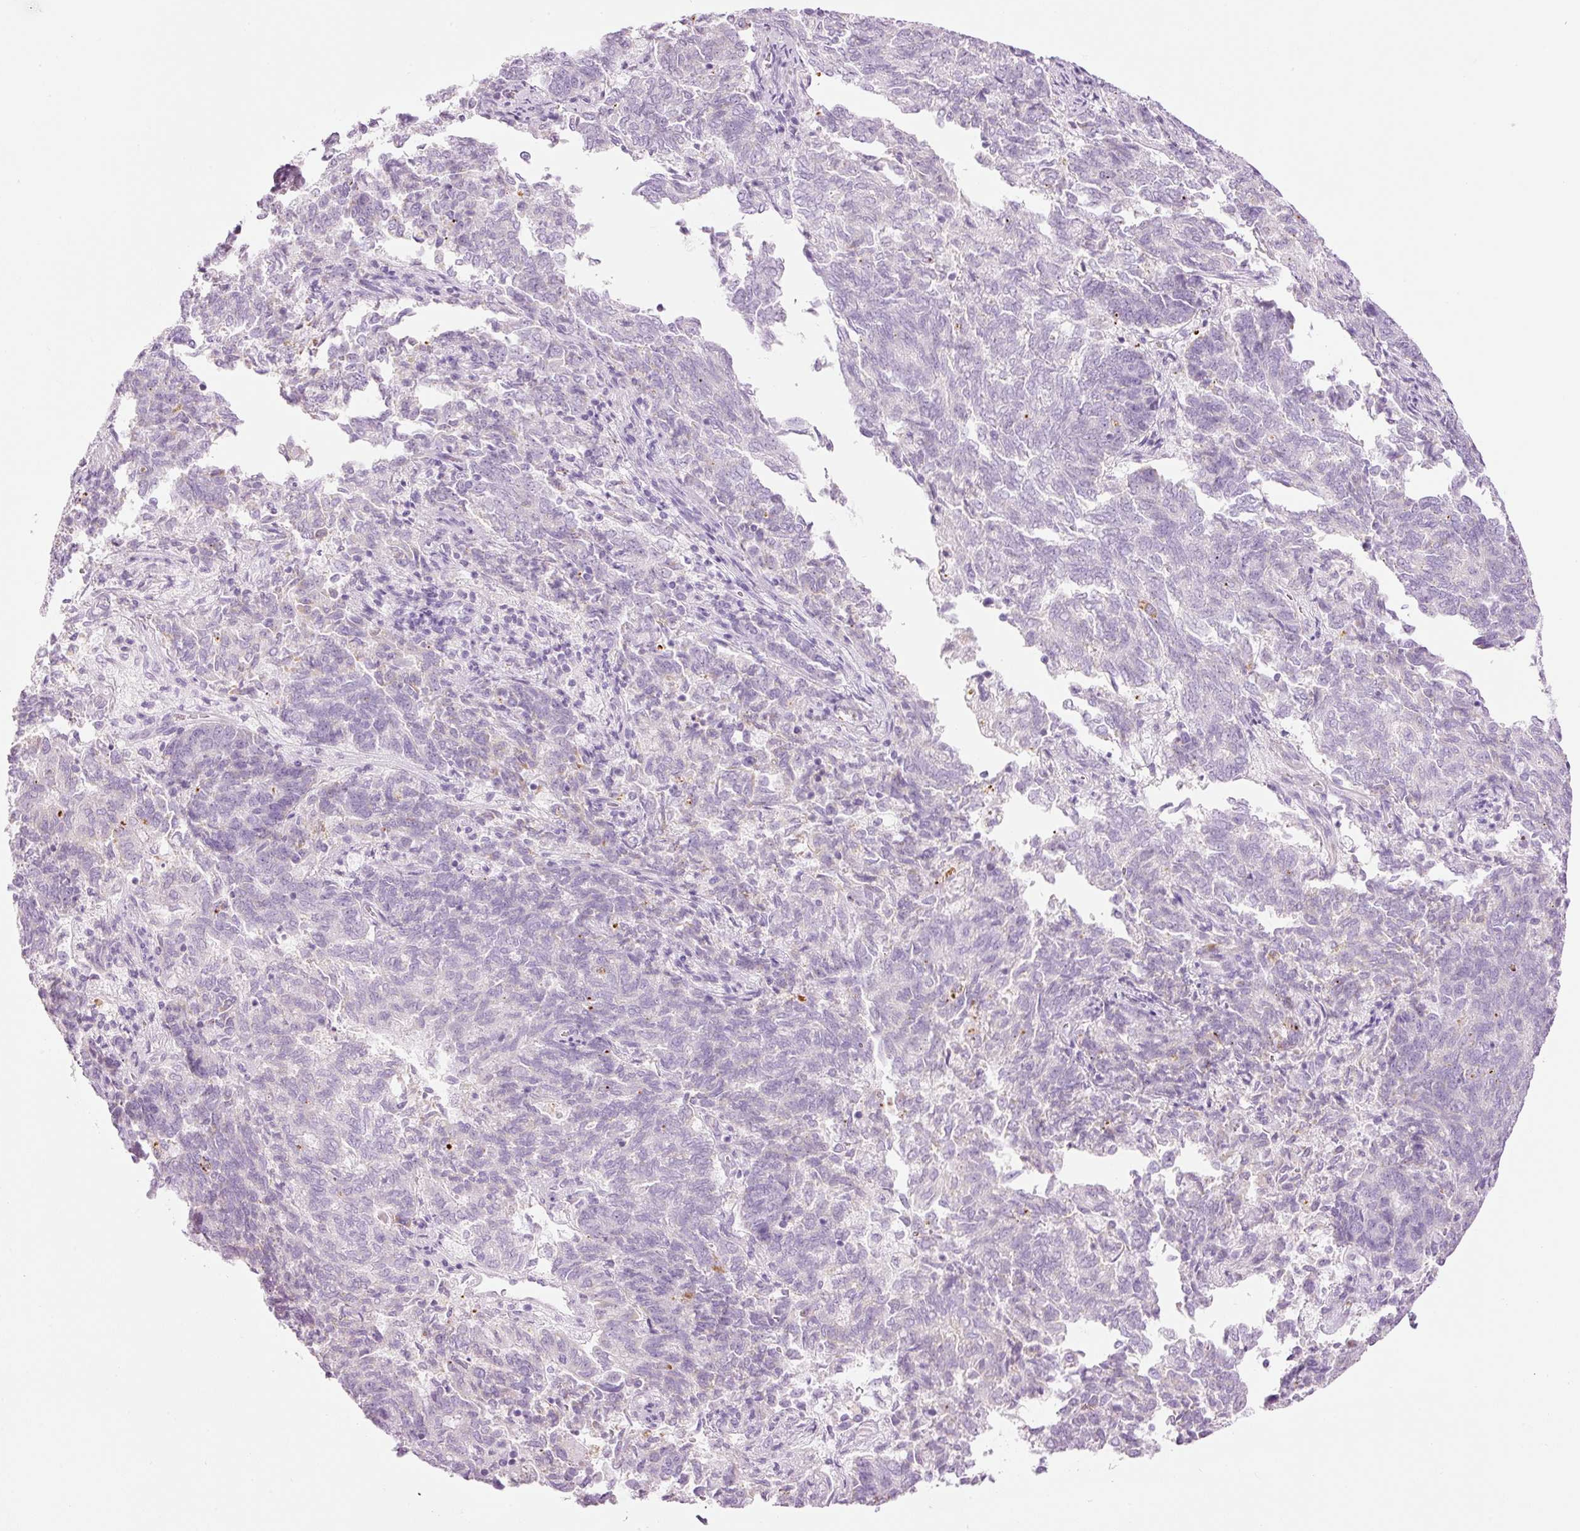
{"staining": {"intensity": "negative", "quantity": "none", "location": "none"}, "tissue": "endometrial cancer", "cell_type": "Tumor cells", "image_type": "cancer", "snomed": [{"axis": "morphology", "description": "Adenocarcinoma, NOS"}, {"axis": "topography", "description": "Endometrium"}], "caption": "The photomicrograph exhibits no staining of tumor cells in endometrial cancer (adenocarcinoma).", "gene": "CARD16", "patient": {"sex": "female", "age": 80}}